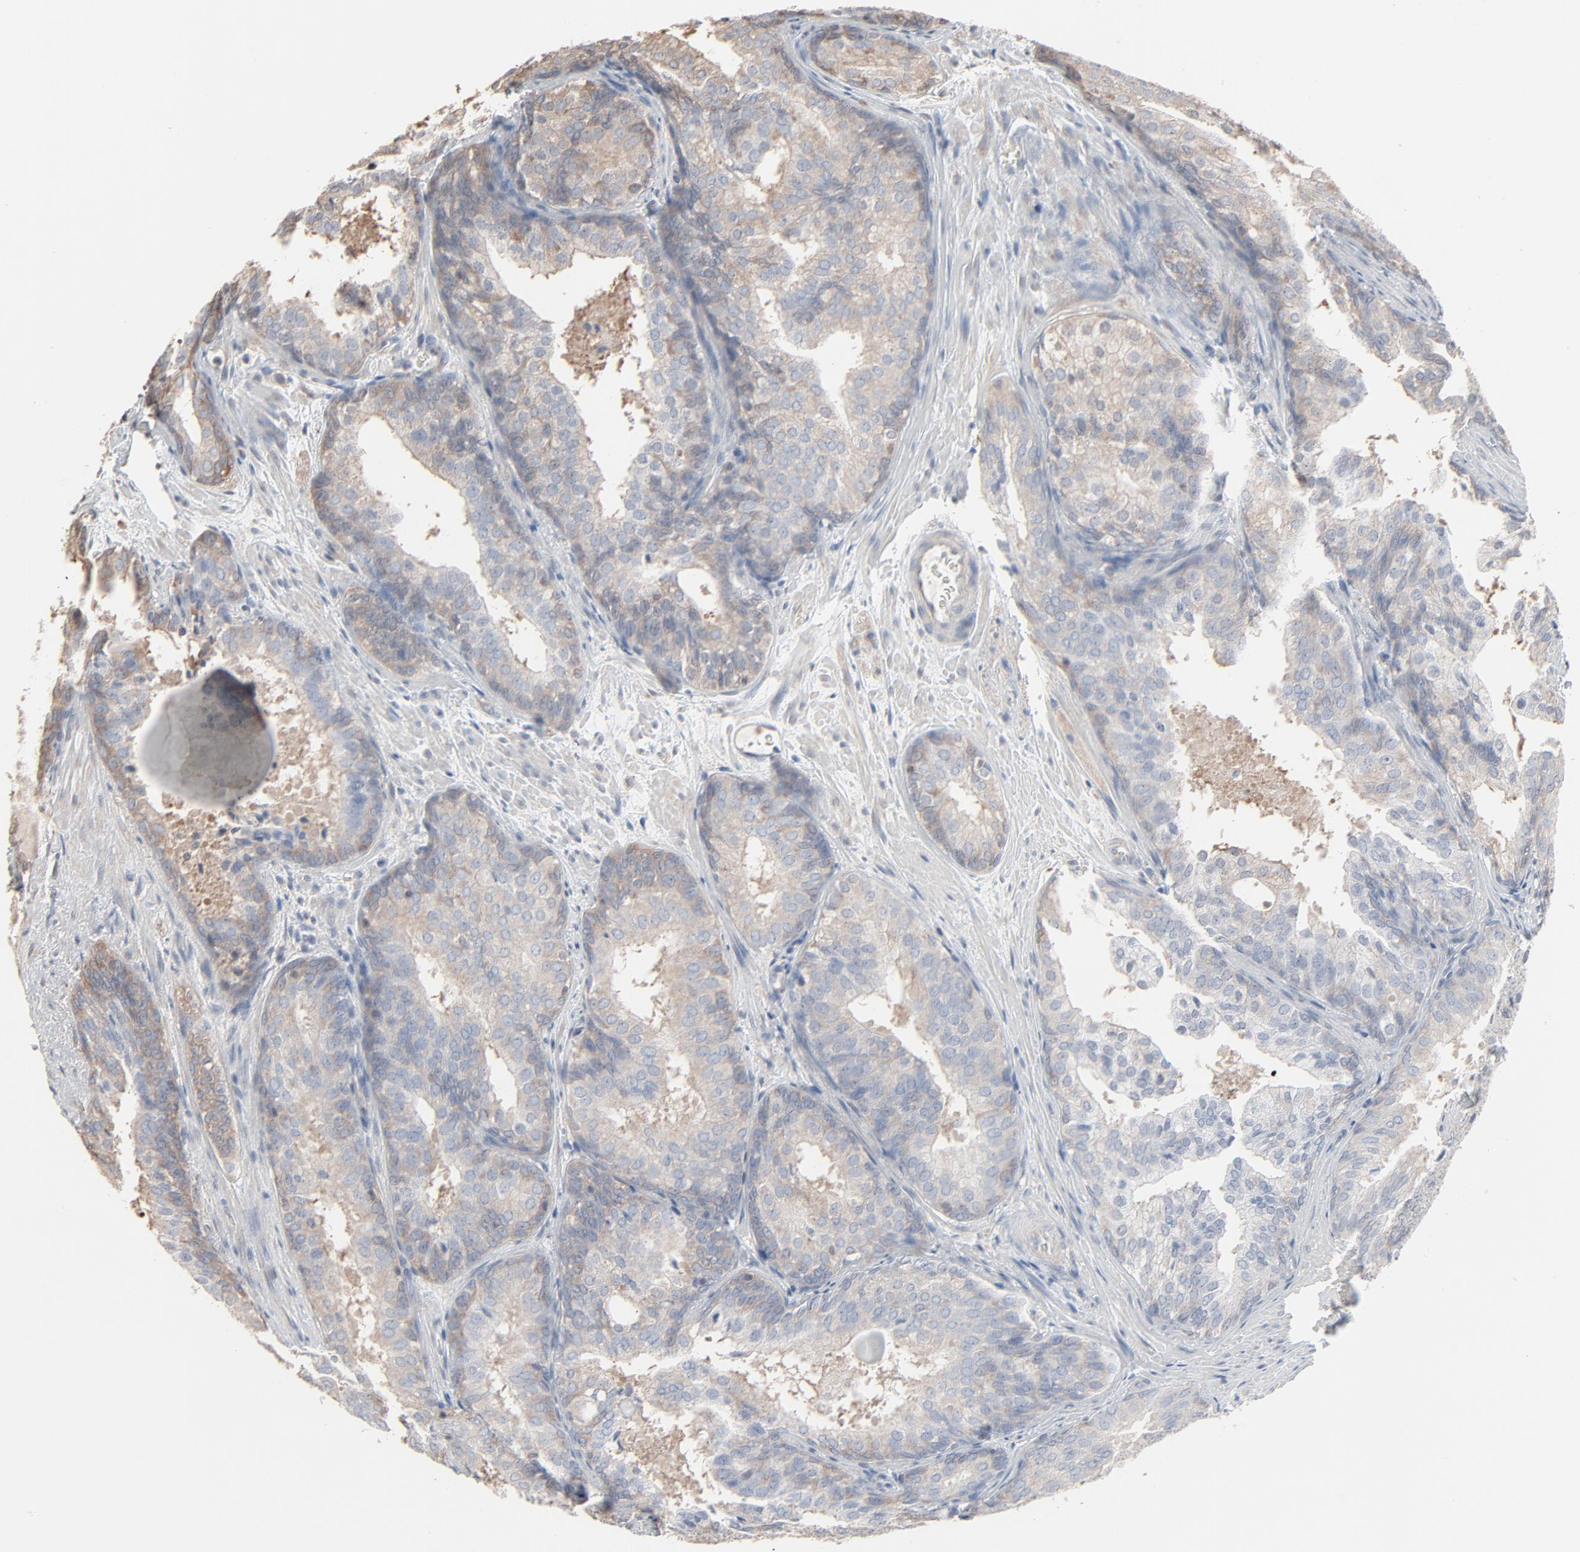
{"staining": {"intensity": "weak", "quantity": ">75%", "location": "cytoplasmic/membranous"}, "tissue": "prostate cancer", "cell_type": "Tumor cells", "image_type": "cancer", "snomed": [{"axis": "morphology", "description": "Adenocarcinoma, Low grade"}, {"axis": "topography", "description": "Prostate"}], "caption": "A brown stain labels weak cytoplasmic/membranous staining of a protein in human adenocarcinoma (low-grade) (prostate) tumor cells.", "gene": "CCT5", "patient": {"sex": "male", "age": 69}}